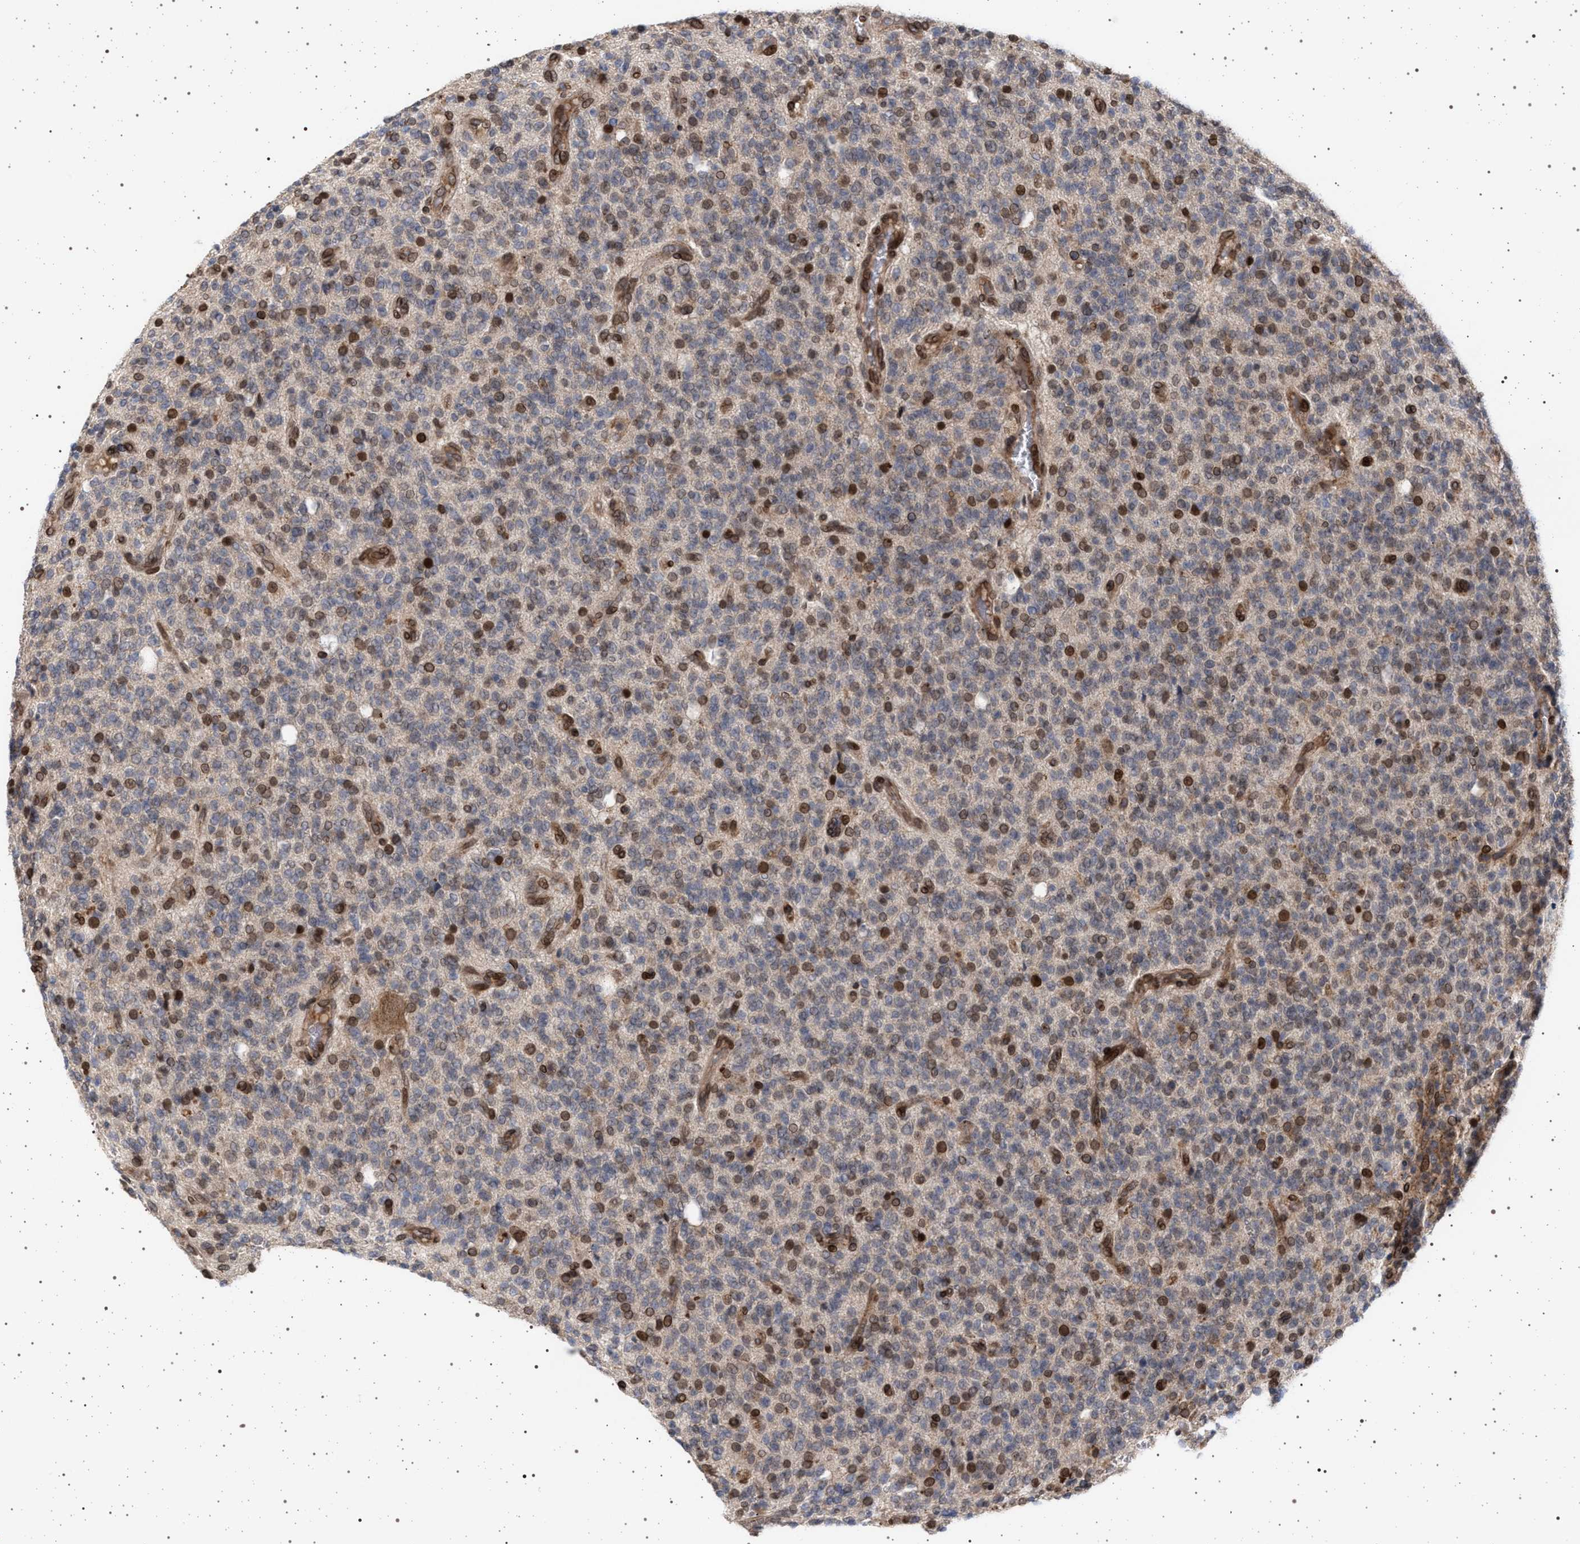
{"staining": {"intensity": "moderate", "quantity": "25%-75%", "location": "nuclear"}, "tissue": "glioma", "cell_type": "Tumor cells", "image_type": "cancer", "snomed": [{"axis": "morphology", "description": "Glioma, malignant, High grade"}, {"axis": "topography", "description": "Brain"}], "caption": "High-grade glioma (malignant) tissue demonstrates moderate nuclear expression in approximately 25%-75% of tumor cells", "gene": "ING2", "patient": {"sex": "male", "age": 34}}